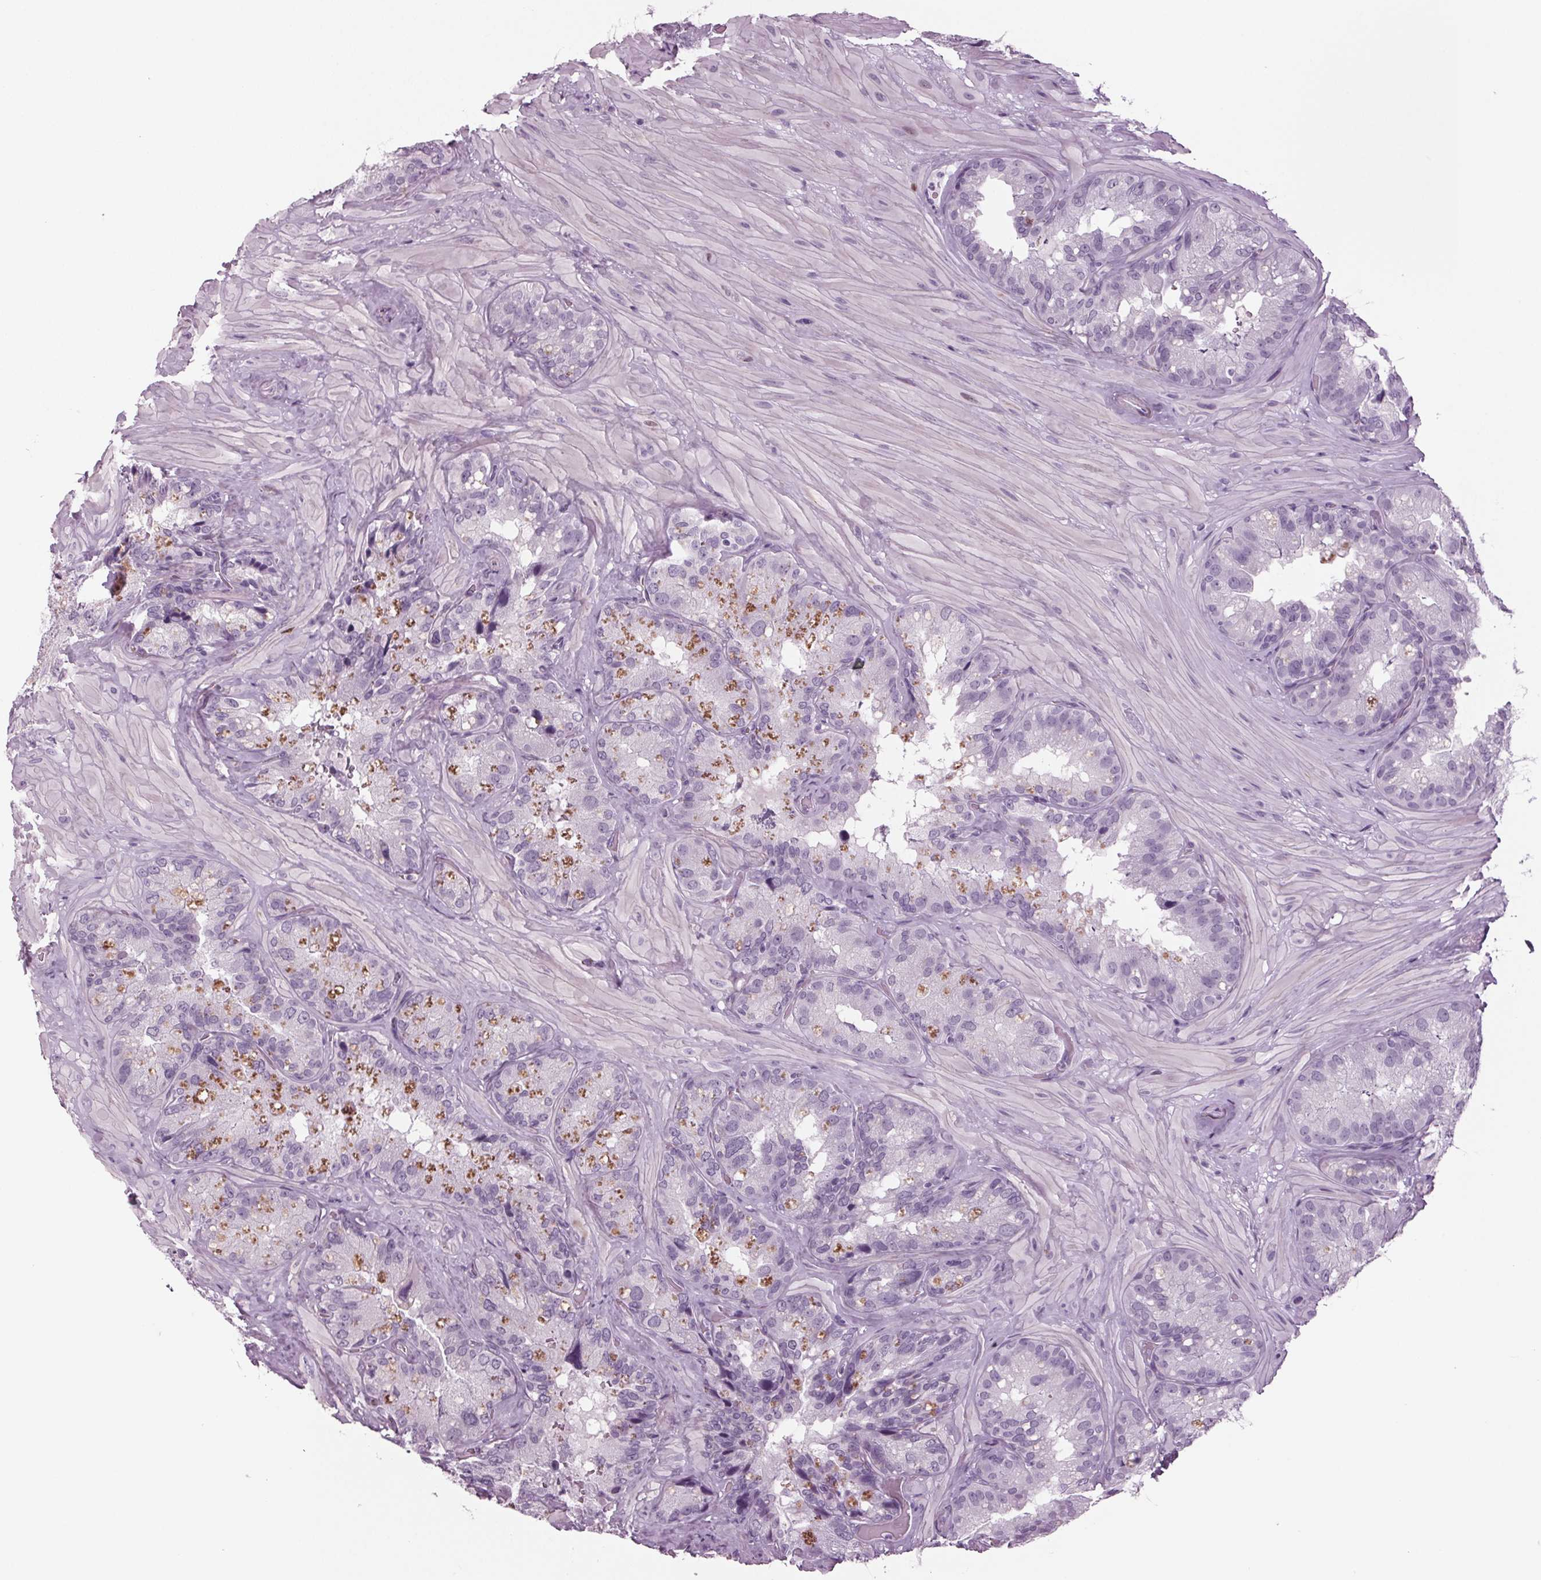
{"staining": {"intensity": "moderate", "quantity": "<25%", "location": "cytoplasmic/membranous"}, "tissue": "seminal vesicle", "cell_type": "Glandular cells", "image_type": "normal", "snomed": [{"axis": "morphology", "description": "Normal tissue, NOS"}, {"axis": "topography", "description": "Seminal veicle"}], "caption": "The immunohistochemical stain labels moderate cytoplasmic/membranous staining in glandular cells of normal seminal vesicle. Nuclei are stained in blue.", "gene": "BHLHE22", "patient": {"sex": "male", "age": 60}}